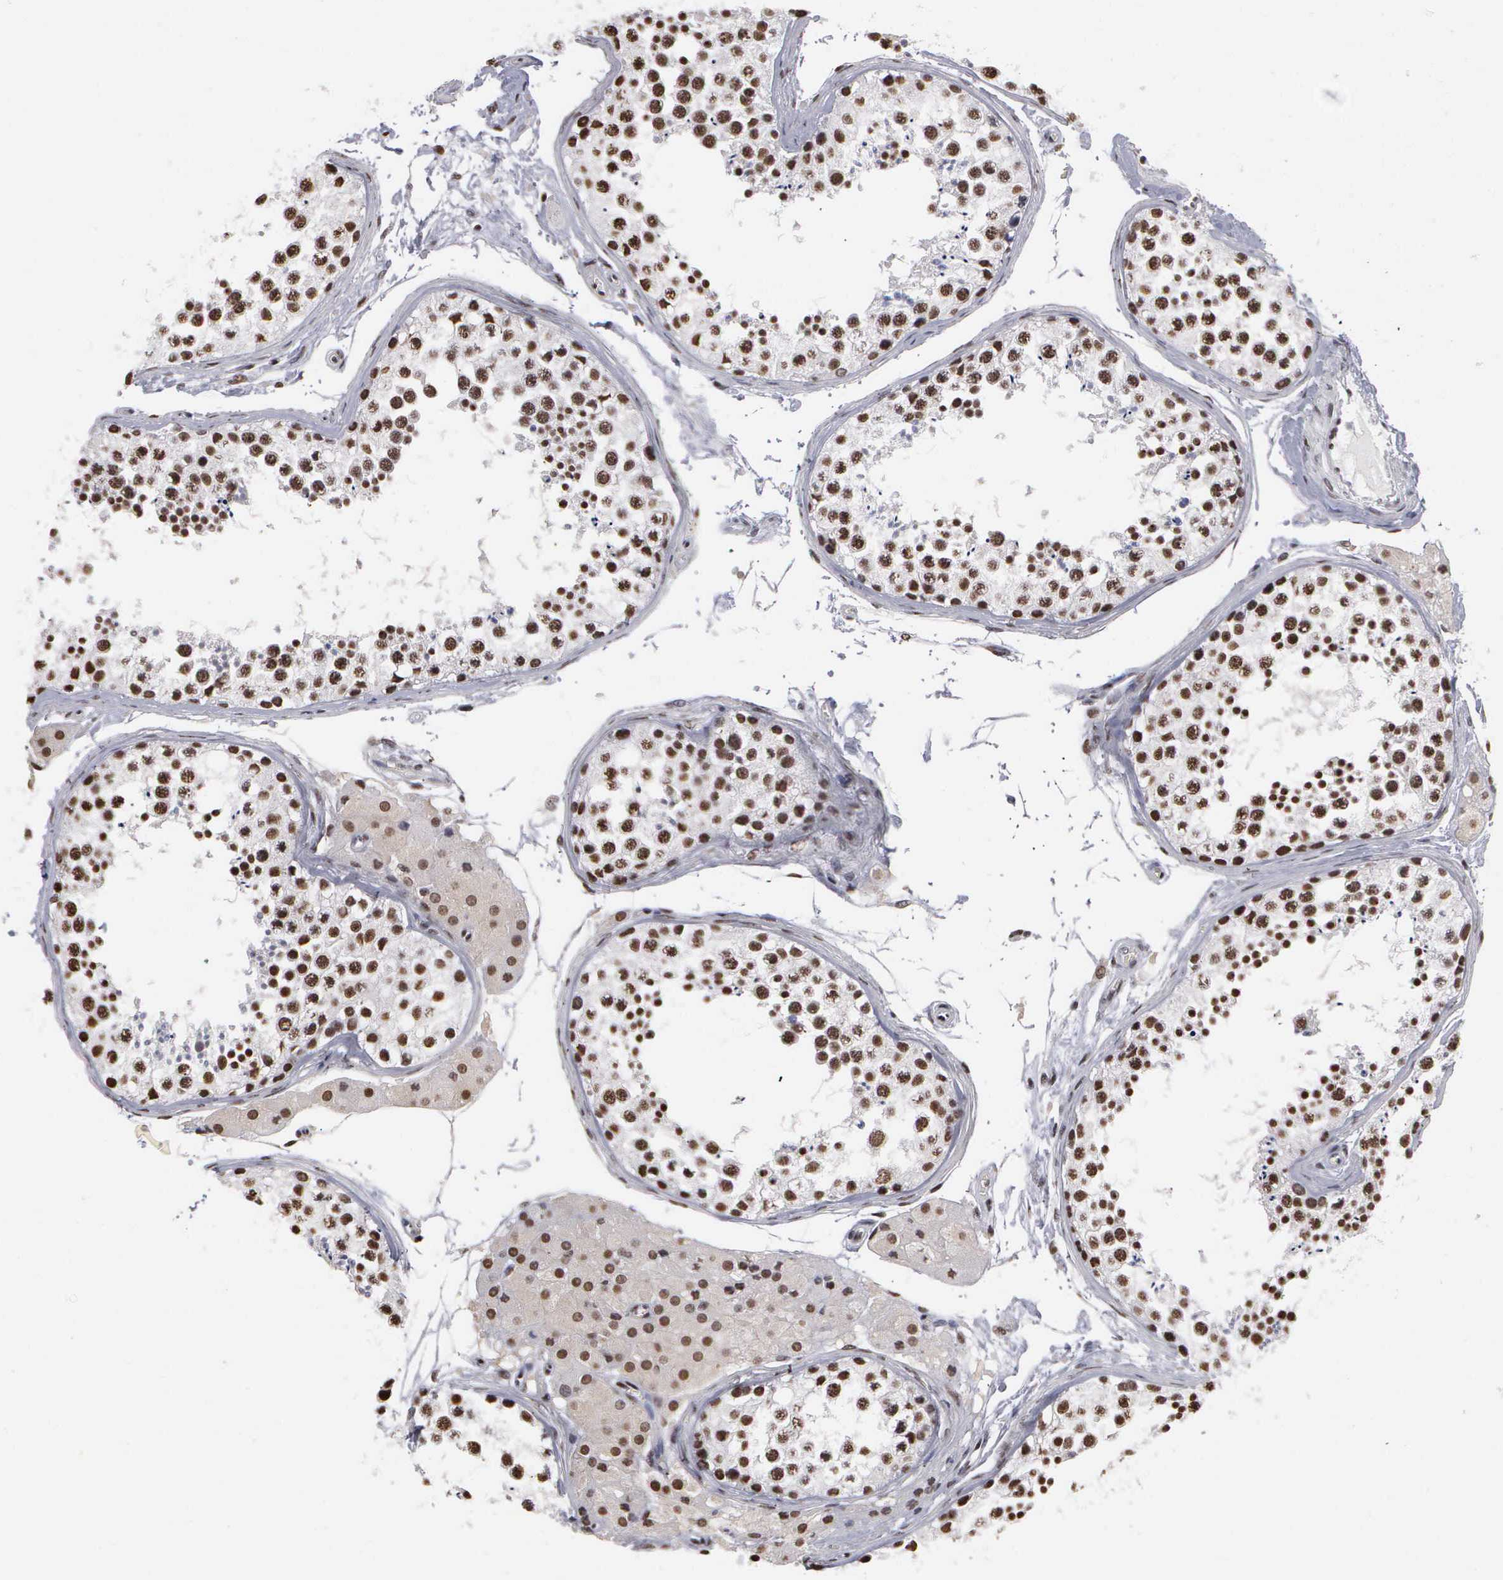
{"staining": {"intensity": "strong", "quantity": ">75%", "location": "nuclear"}, "tissue": "testis", "cell_type": "Cells in seminiferous ducts", "image_type": "normal", "snomed": [{"axis": "morphology", "description": "Normal tissue, NOS"}, {"axis": "topography", "description": "Testis"}], "caption": "Strong nuclear staining for a protein is seen in approximately >75% of cells in seminiferous ducts of benign testis using immunohistochemistry.", "gene": "KIAA0586", "patient": {"sex": "male", "age": 57}}